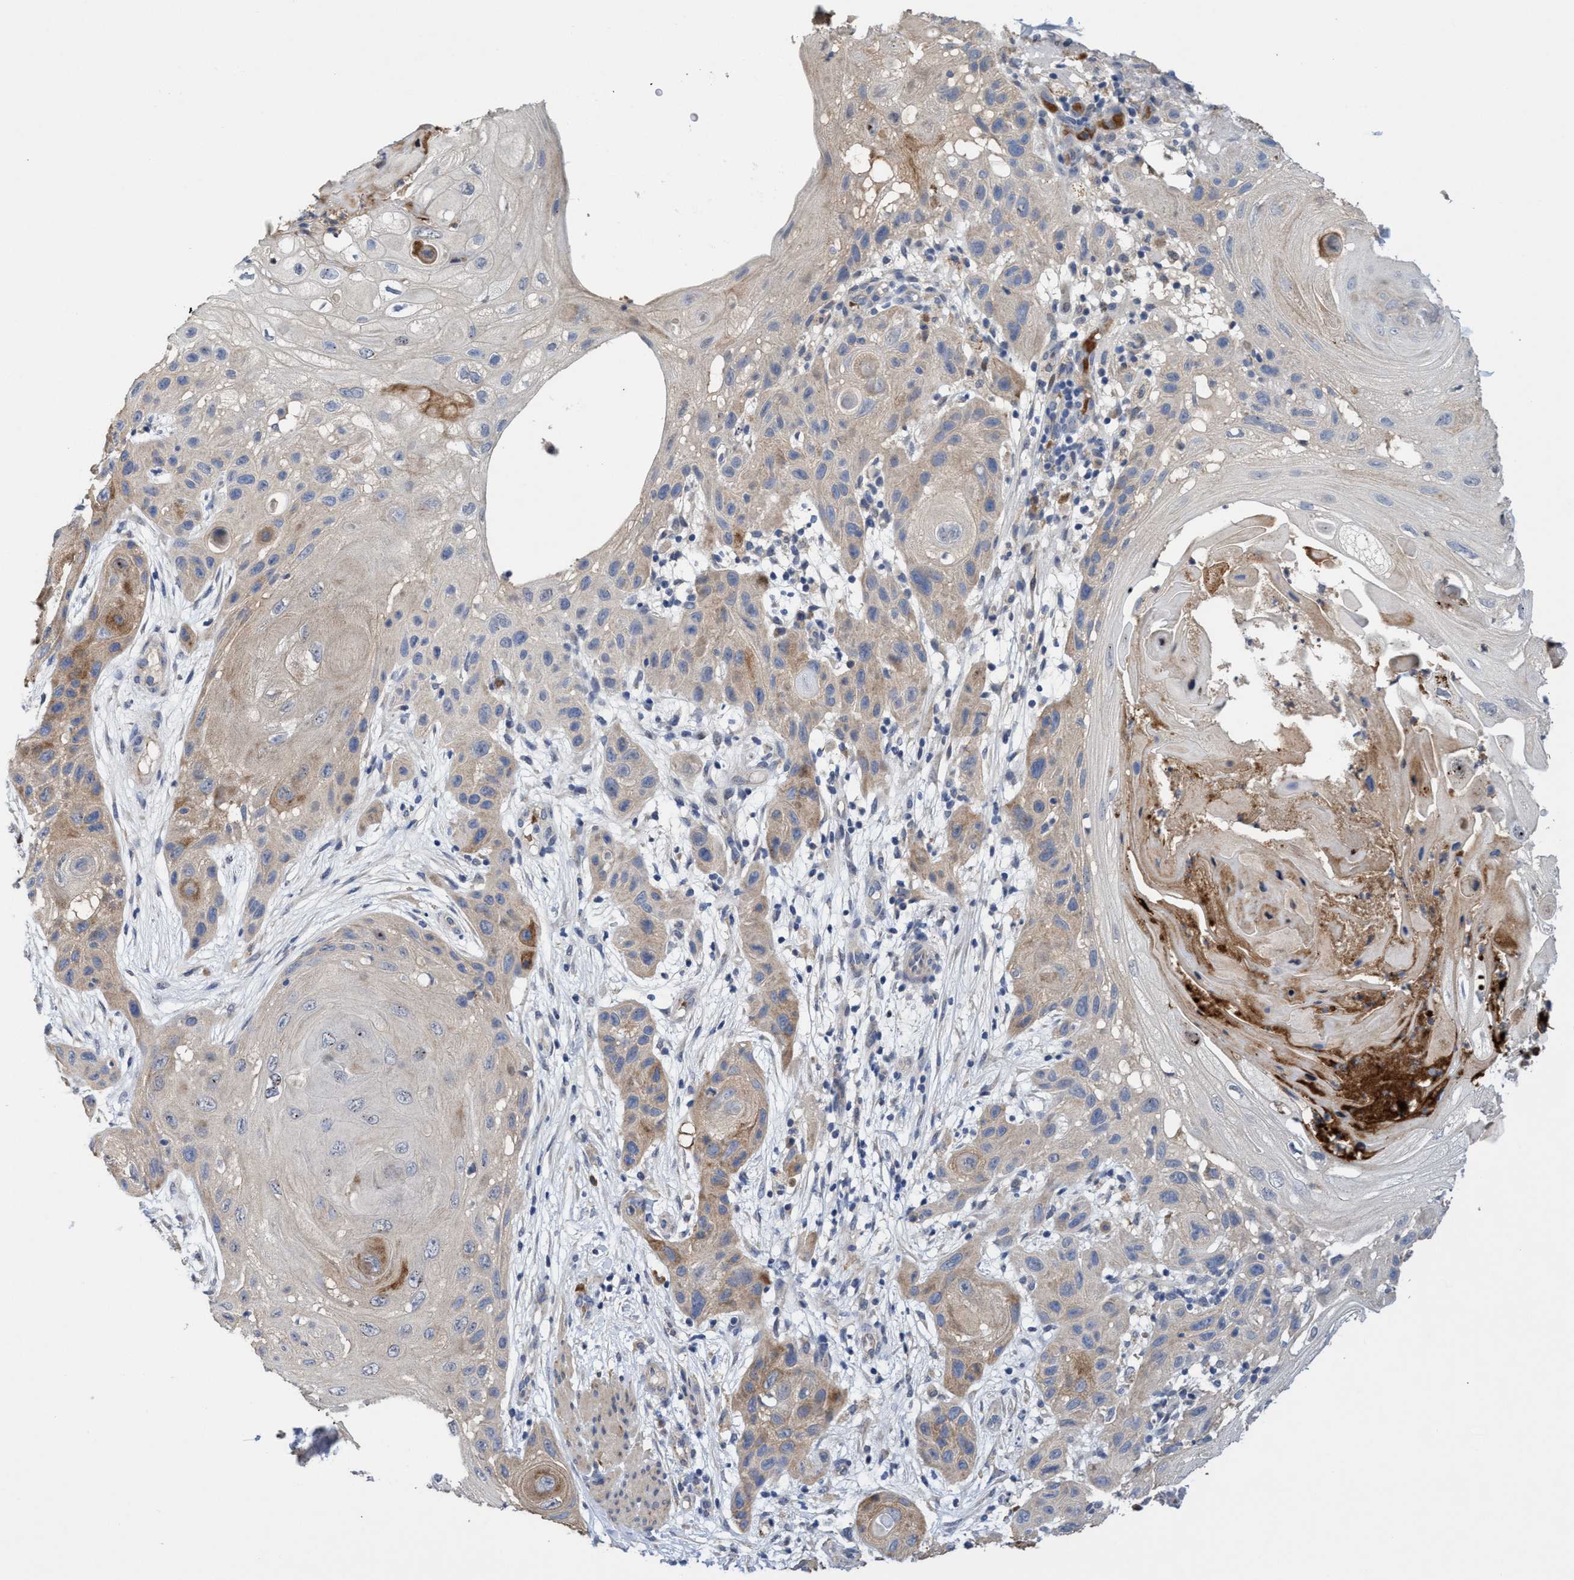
{"staining": {"intensity": "weak", "quantity": "25%-75%", "location": "cytoplasmic/membranous"}, "tissue": "skin cancer", "cell_type": "Tumor cells", "image_type": "cancer", "snomed": [{"axis": "morphology", "description": "Squamous cell carcinoma, NOS"}, {"axis": "topography", "description": "Skin"}], "caption": "Brown immunohistochemical staining in human skin squamous cell carcinoma reveals weak cytoplasmic/membranous expression in about 25%-75% of tumor cells.", "gene": "SEMA4D", "patient": {"sex": "female", "age": 96}}